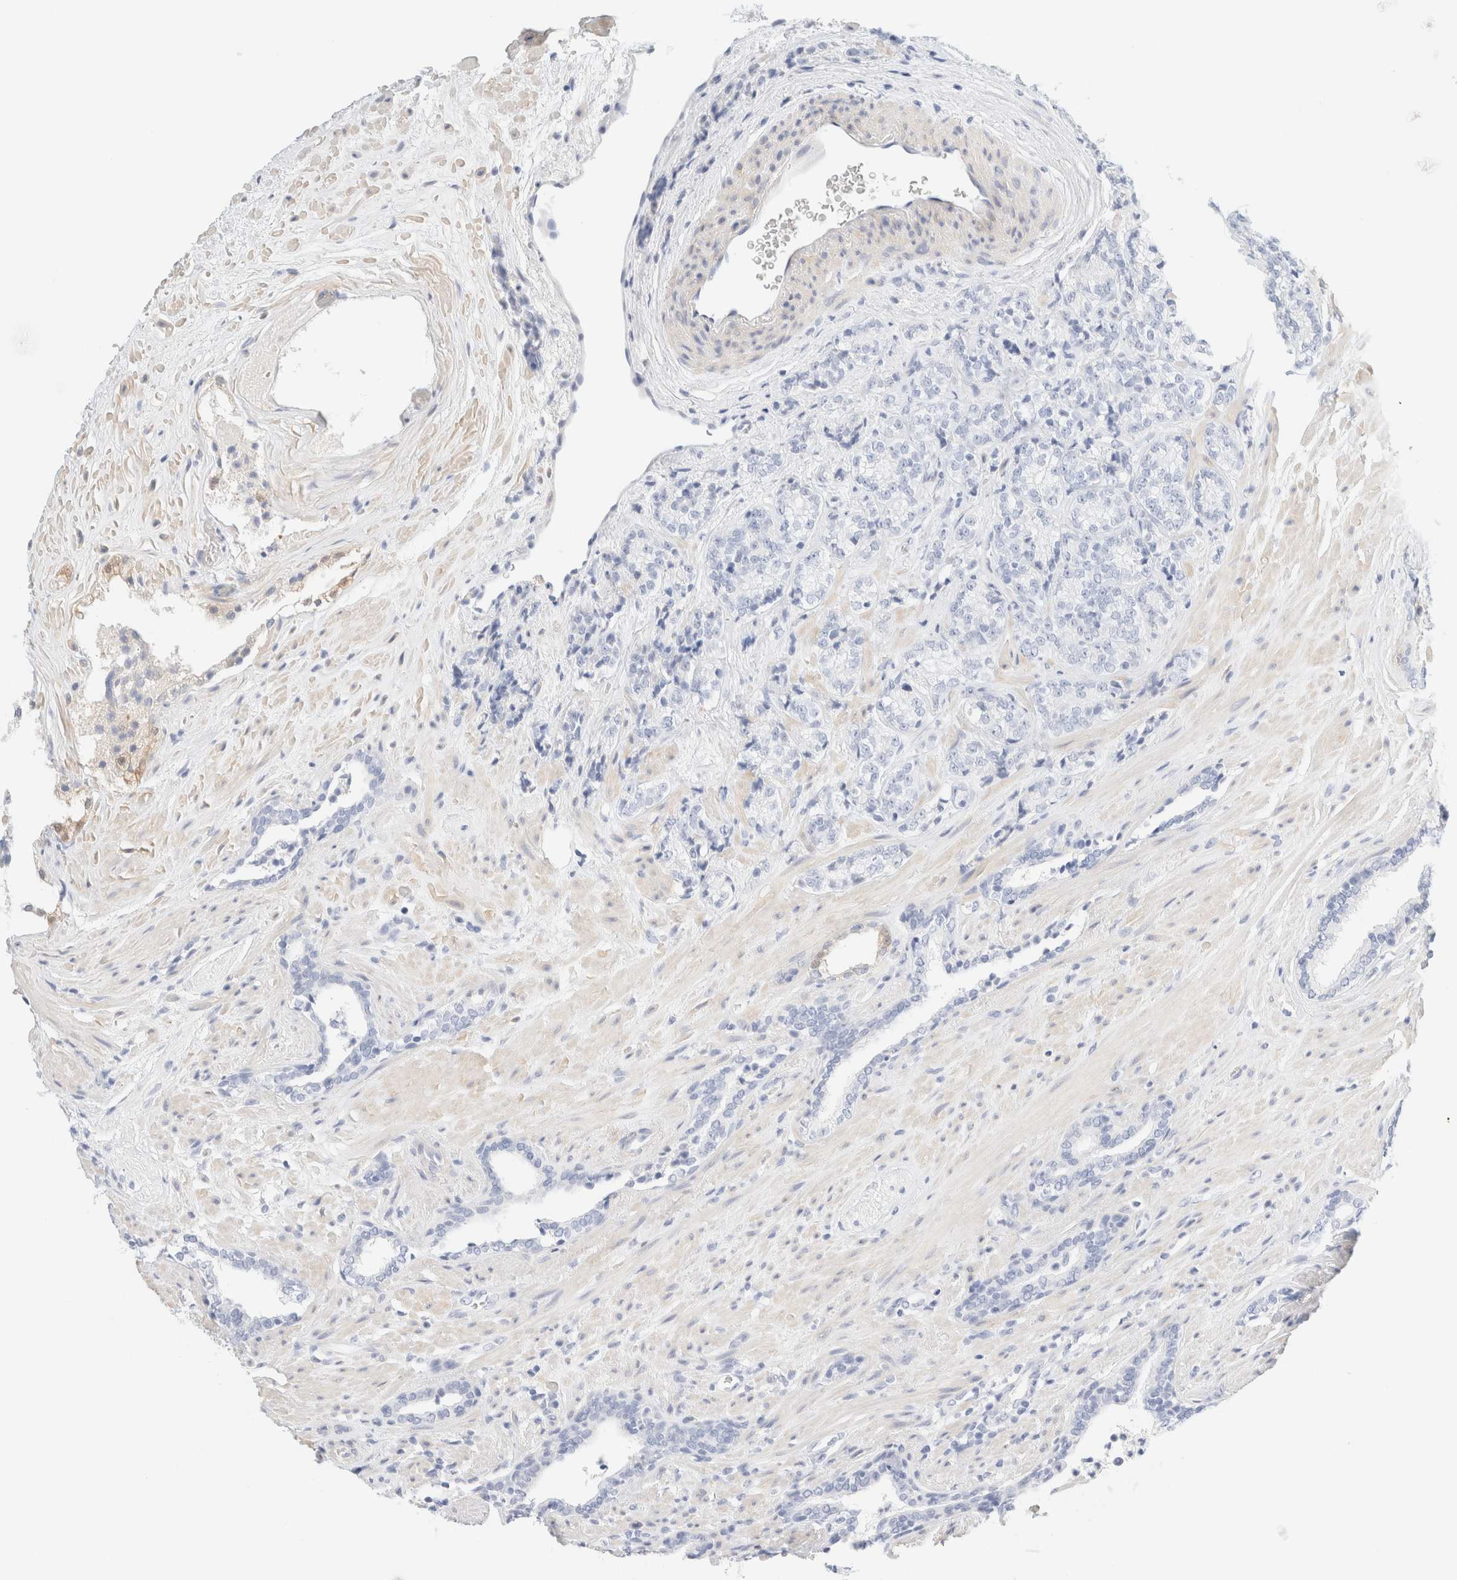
{"staining": {"intensity": "negative", "quantity": "none", "location": "none"}, "tissue": "prostate cancer", "cell_type": "Tumor cells", "image_type": "cancer", "snomed": [{"axis": "morphology", "description": "Adenocarcinoma, High grade"}, {"axis": "topography", "description": "Prostate"}], "caption": "Immunohistochemical staining of prostate cancer shows no significant positivity in tumor cells.", "gene": "DPYS", "patient": {"sex": "male", "age": 71}}